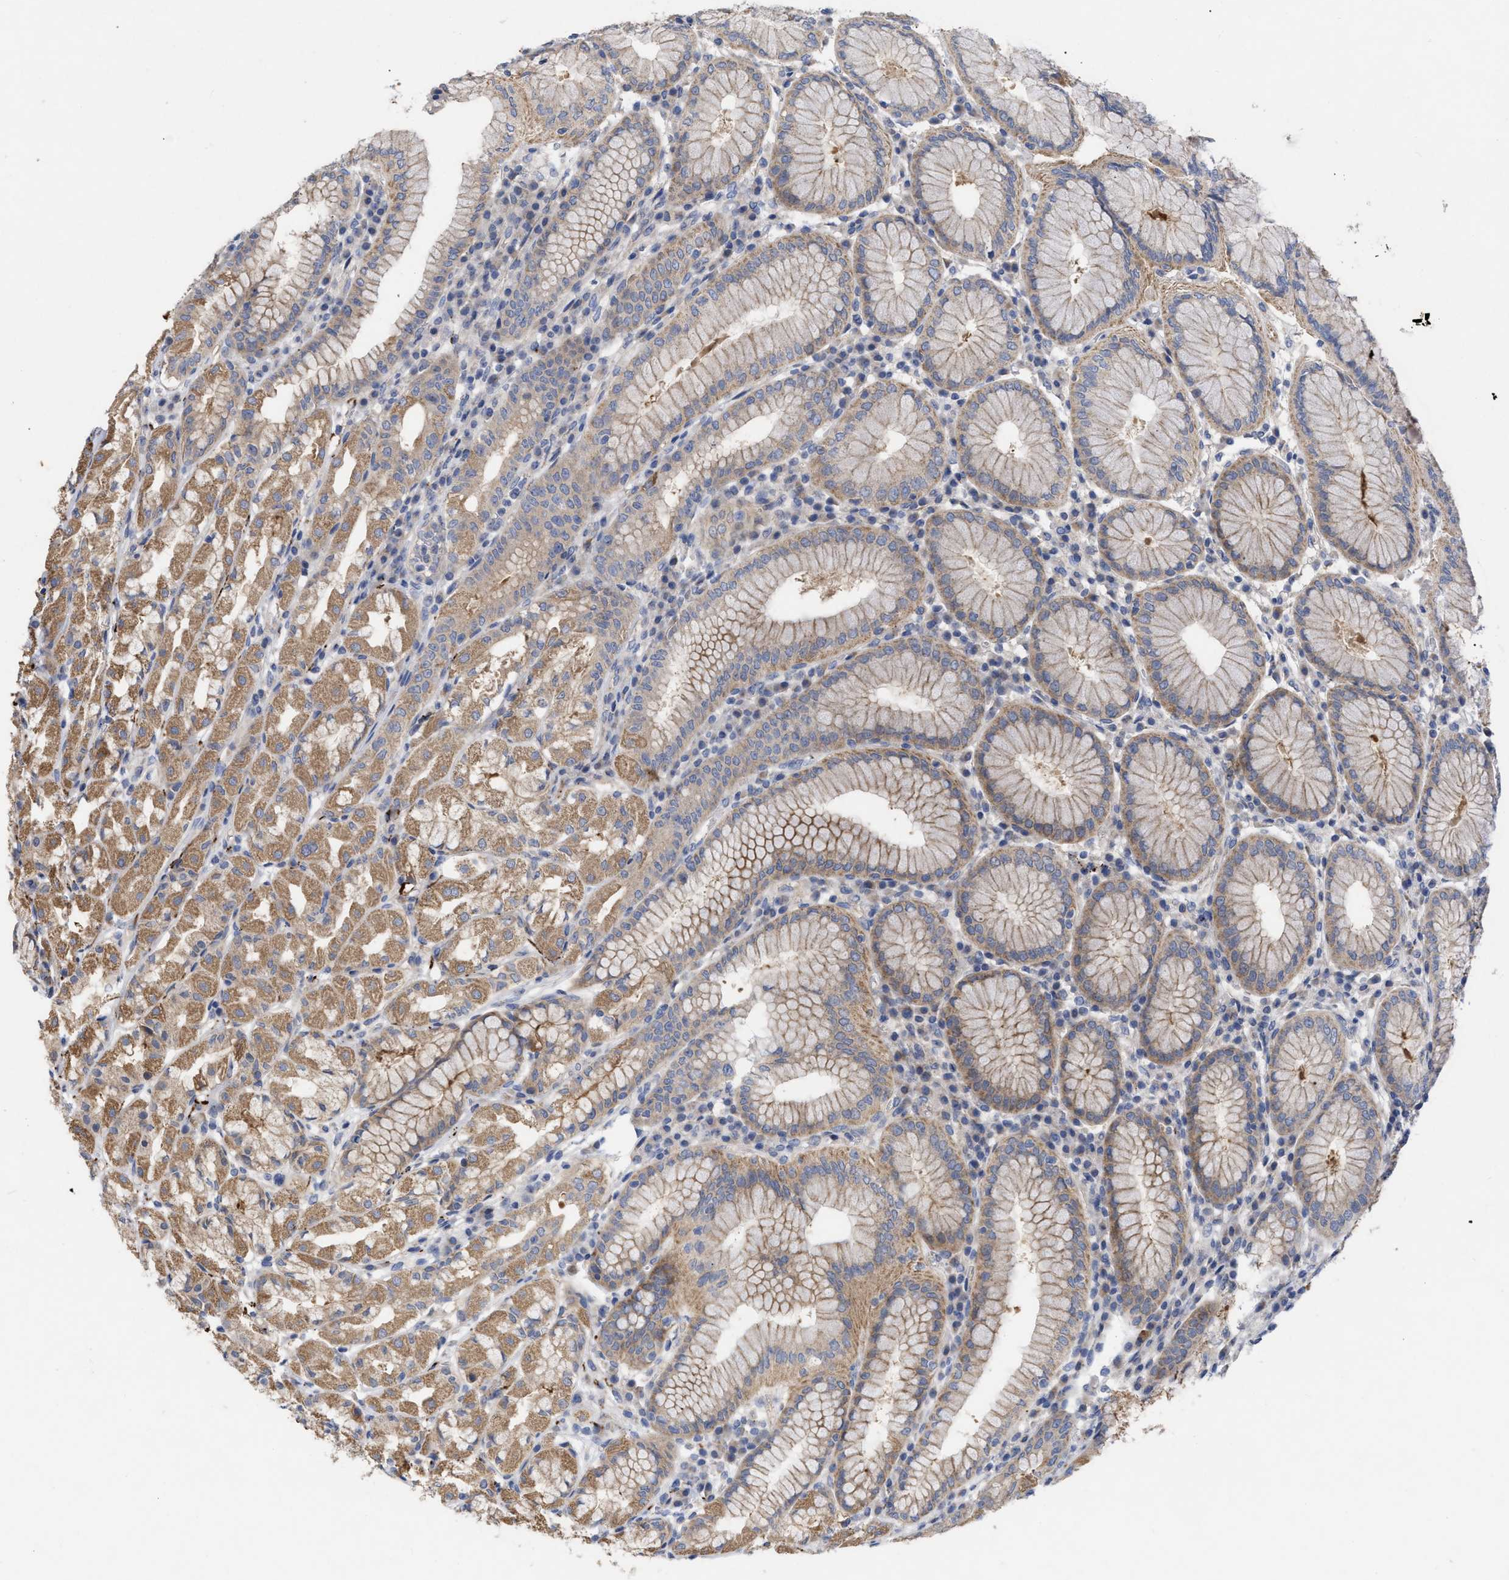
{"staining": {"intensity": "moderate", "quantity": "25%-75%", "location": "cytoplasmic/membranous"}, "tissue": "stomach", "cell_type": "Glandular cells", "image_type": "normal", "snomed": [{"axis": "morphology", "description": "Normal tissue, NOS"}, {"axis": "topography", "description": "Stomach"}, {"axis": "topography", "description": "Stomach, lower"}], "caption": "Normal stomach demonstrates moderate cytoplasmic/membranous positivity in about 25%-75% of glandular cells Nuclei are stained in blue..", "gene": "VIP", "patient": {"sex": "female", "age": 56}}